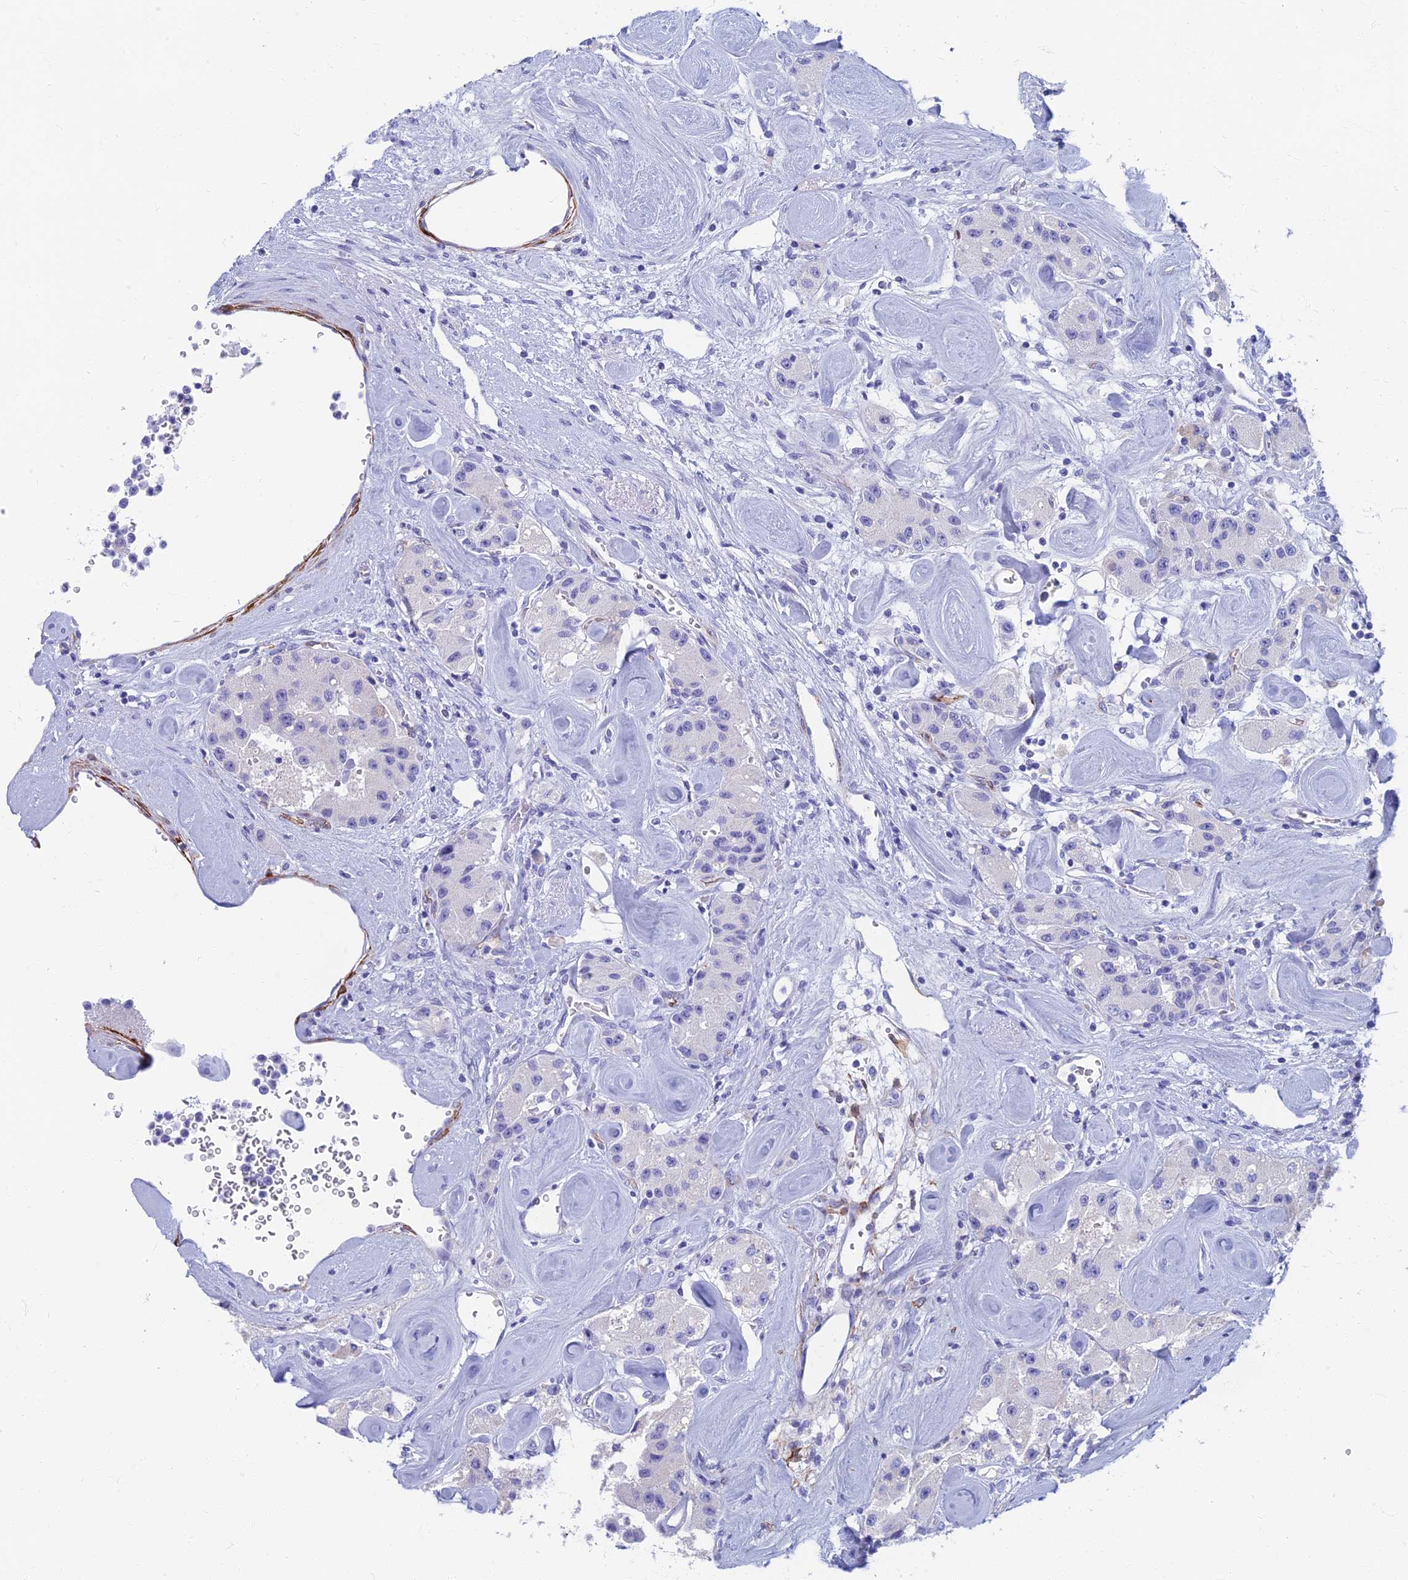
{"staining": {"intensity": "negative", "quantity": "none", "location": "none"}, "tissue": "carcinoid", "cell_type": "Tumor cells", "image_type": "cancer", "snomed": [{"axis": "morphology", "description": "Carcinoid, malignant, NOS"}, {"axis": "topography", "description": "Pancreas"}], "caption": "Micrograph shows no protein staining in tumor cells of carcinoid (malignant) tissue. (Immunohistochemistry (ihc), brightfield microscopy, high magnification).", "gene": "ETFRF1", "patient": {"sex": "male", "age": 41}}